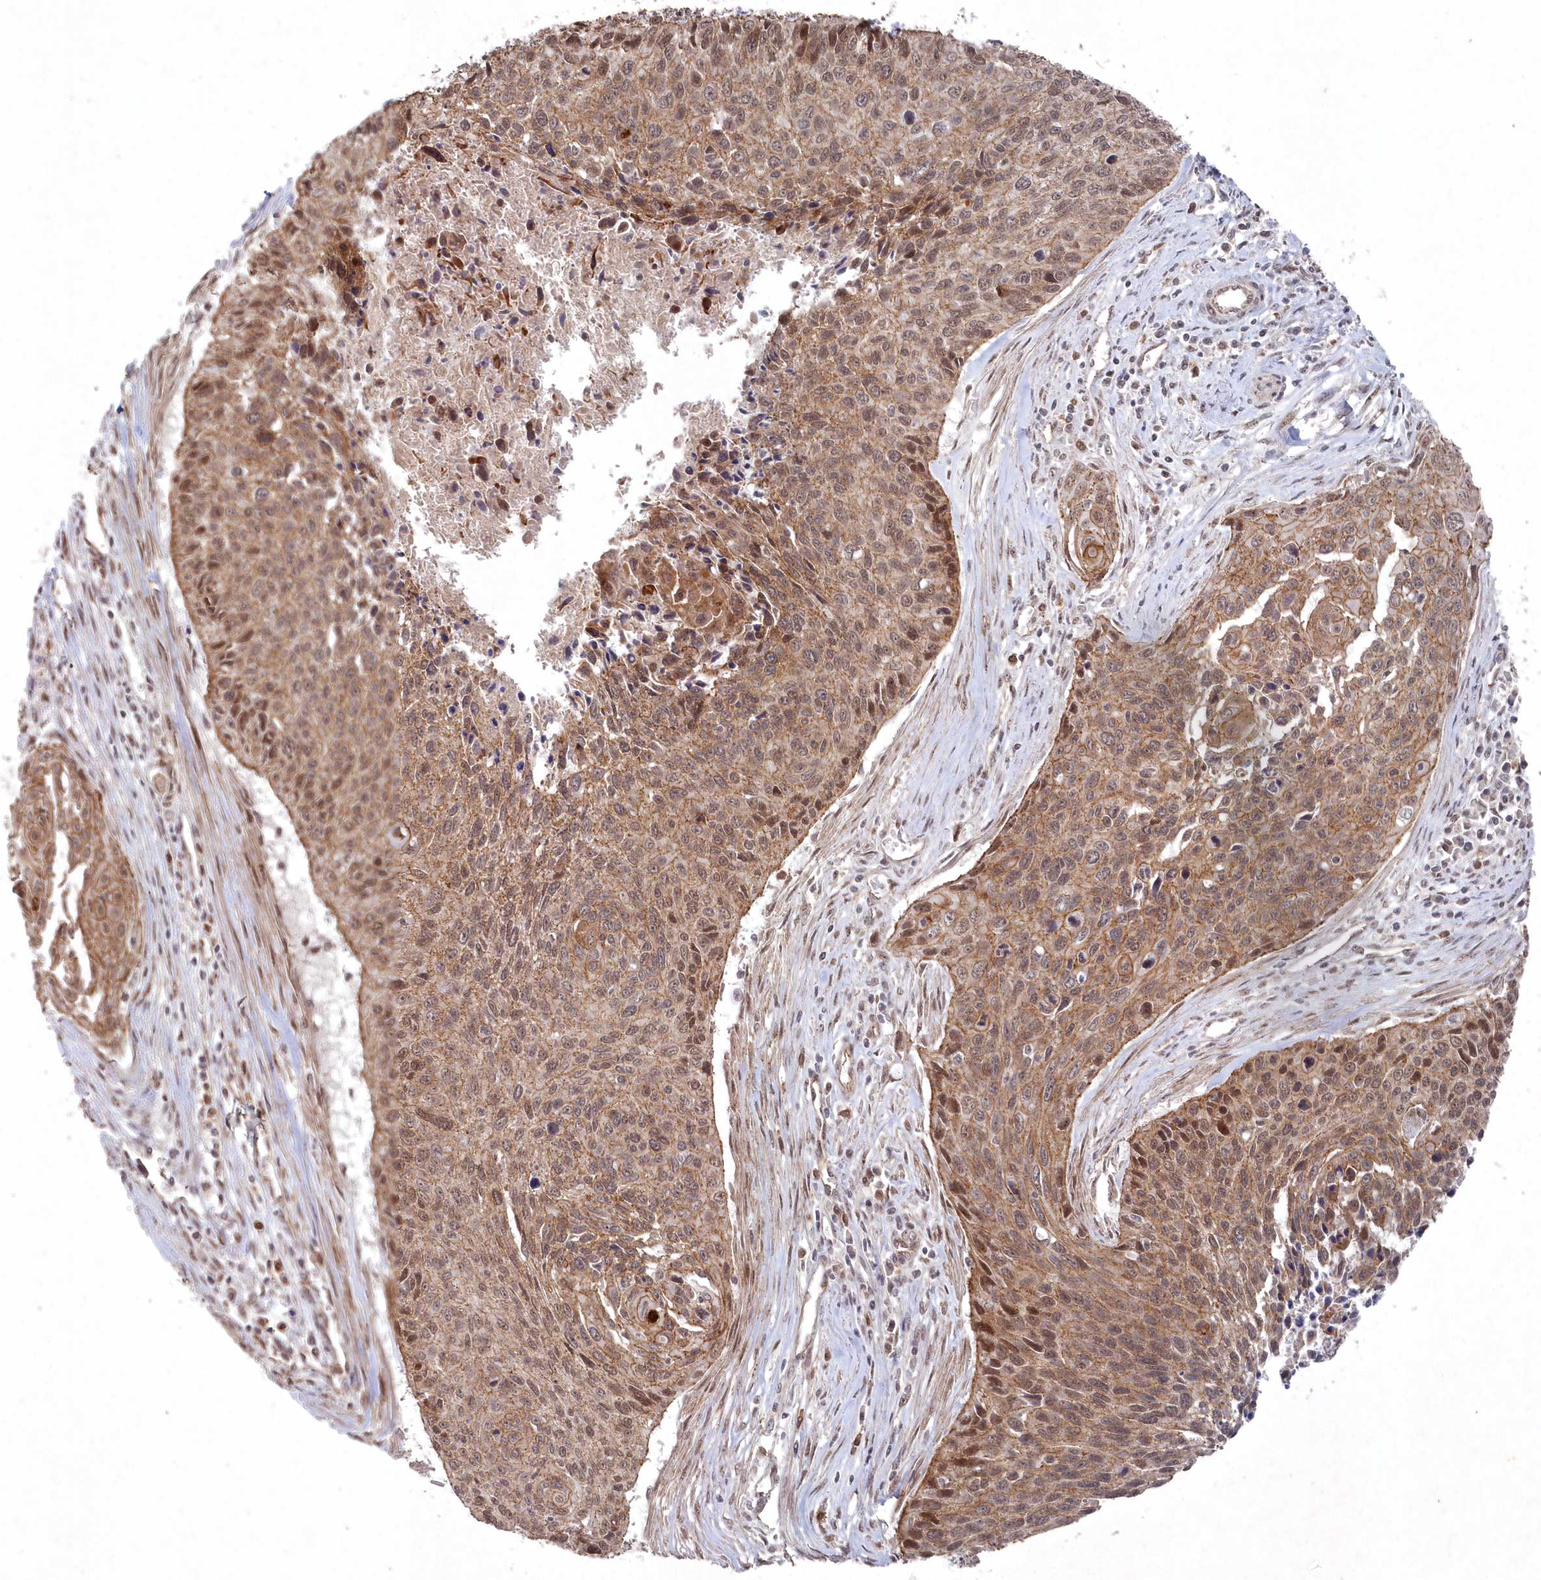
{"staining": {"intensity": "moderate", "quantity": ">75%", "location": "cytoplasmic/membranous,nuclear"}, "tissue": "cervical cancer", "cell_type": "Tumor cells", "image_type": "cancer", "snomed": [{"axis": "morphology", "description": "Squamous cell carcinoma, NOS"}, {"axis": "topography", "description": "Cervix"}], "caption": "Protein analysis of cervical squamous cell carcinoma tissue reveals moderate cytoplasmic/membranous and nuclear expression in approximately >75% of tumor cells.", "gene": "VSIG2", "patient": {"sex": "female", "age": 55}}